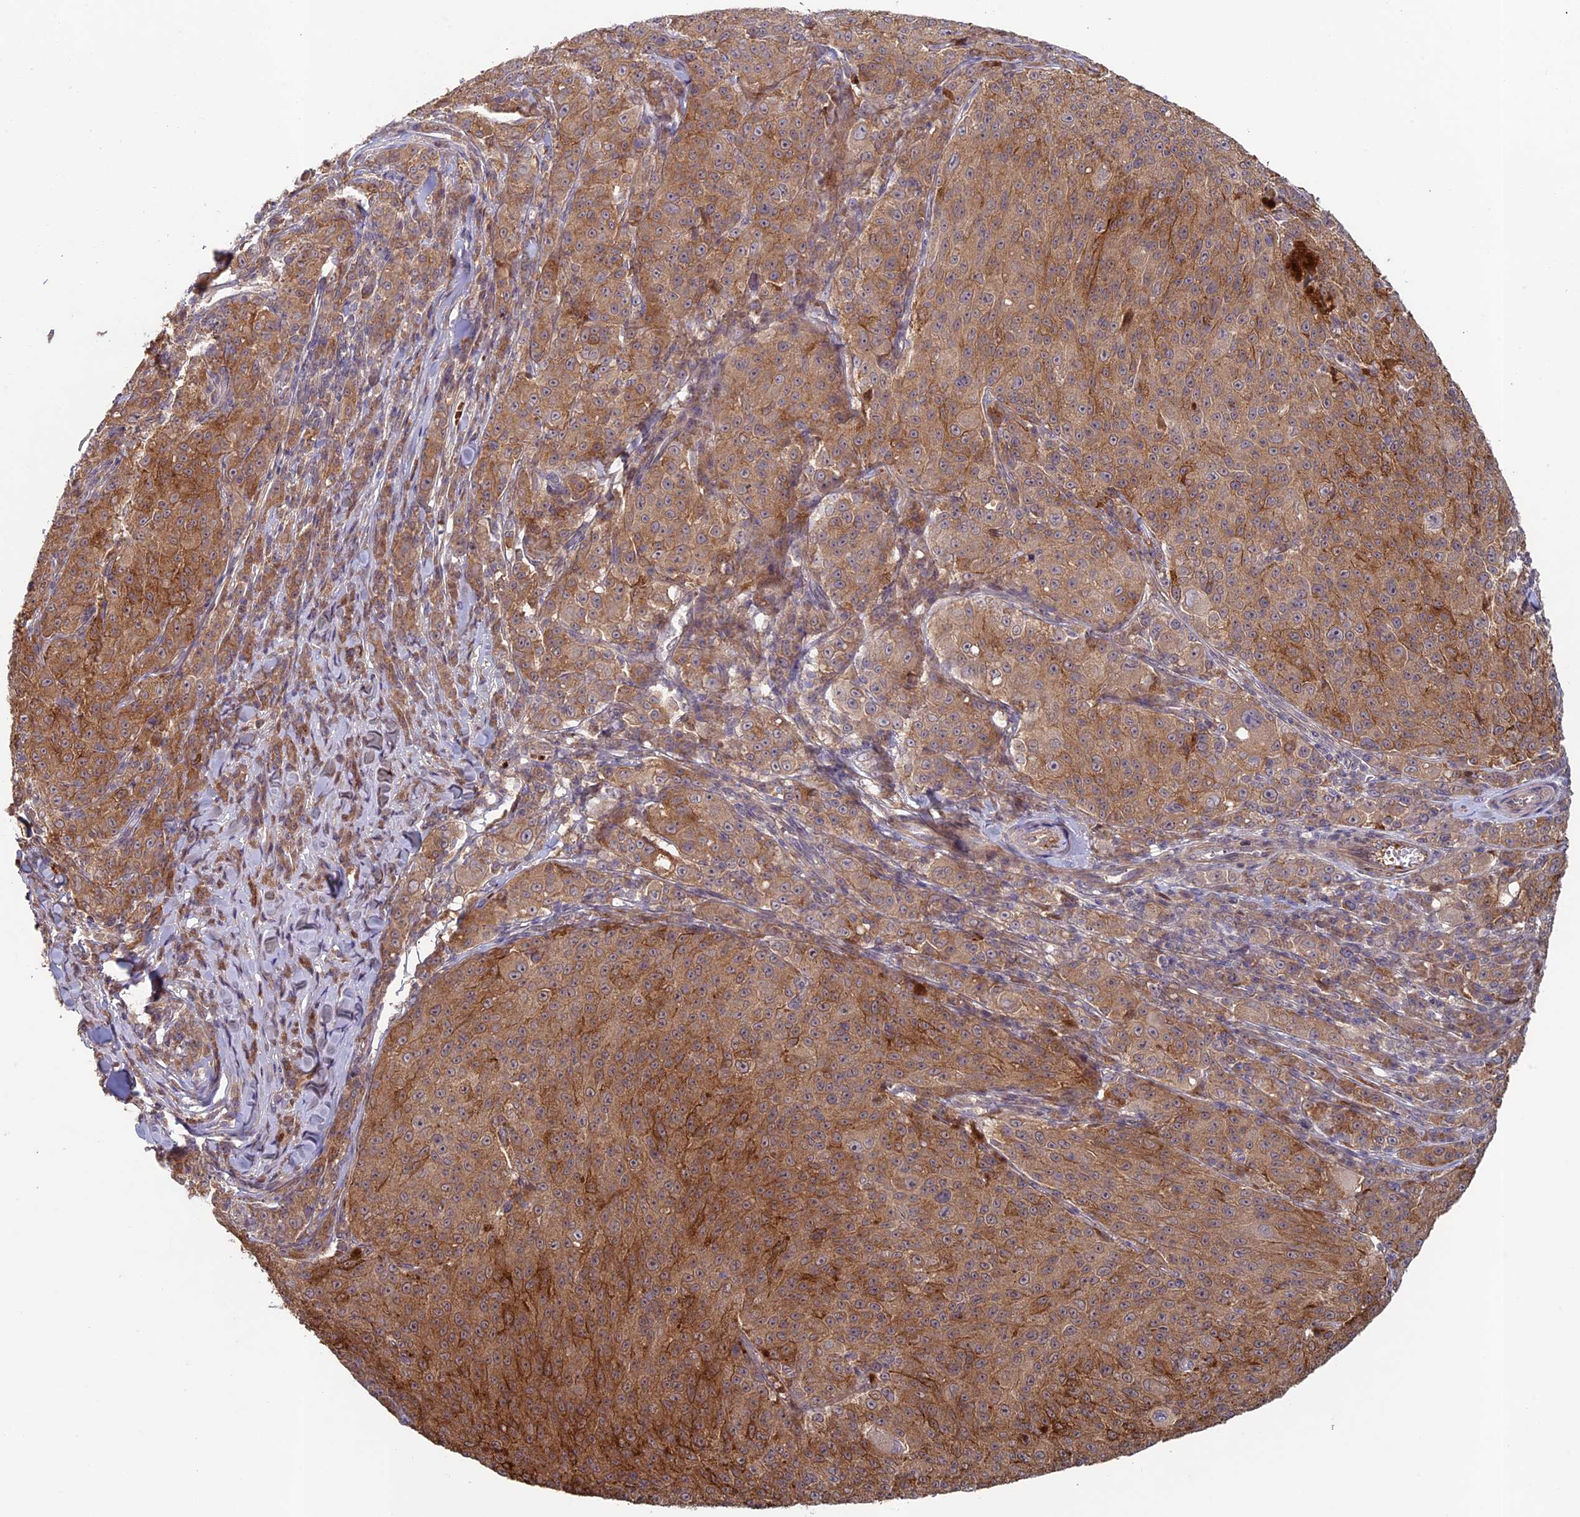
{"staining": {"intensity": "moderate", "quantity": ">75%", "location": "cytoplasmic/membranous"}, "tissue": "melanoma", "cell_type": "Tumor cells", "image_type": "cancer", "snomed": [{"axis": "morphology", "description": "Malignant melanoma, NOS"}, {"axis": "topography", "description": "Skin"}], "caption": "Protein positivity by immunohistochemistry reveals moderate cytoplasmic/membranous positivity in approximately >75% of tumor cells in malignant melanoma.", "gene": "RCCD1", "patient": {"sex": "female", "age": 52}}